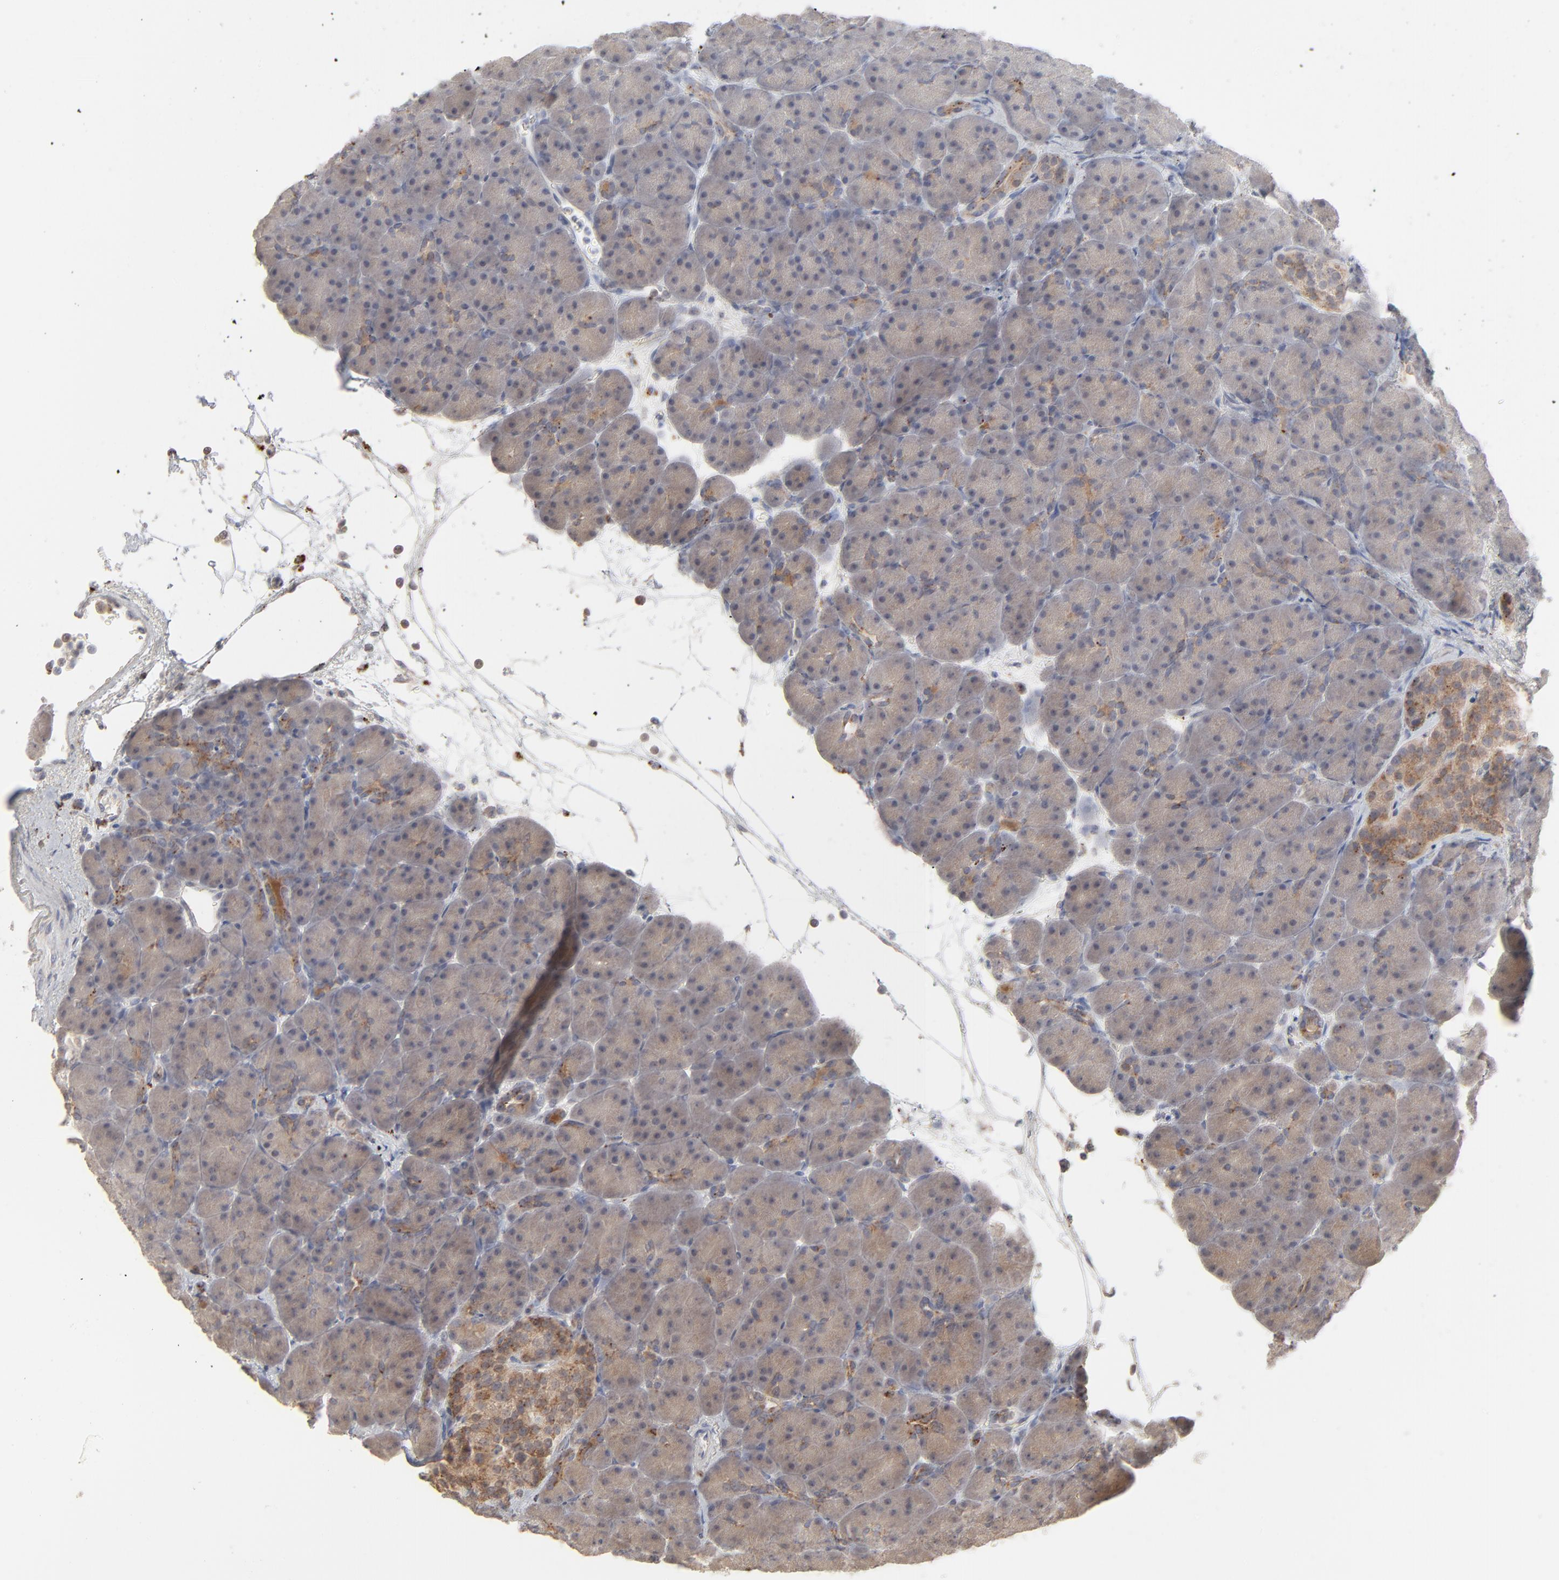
{"staining": {"intensity": "weak", "quantity": ">75%", "location": "cytoplasmic/membranous"}, "tissue": "pancreas", "cell_type": "Exocrine glandular cells", "image_type": "normal", "snomed": [{"axis": "morphology", "description": "Normal tissue, NOS"}, {"axis": "topography", "description": "Pancreas"}], "caption": "The image exhibits a brown stain indicating the presence of a protein in the cytoplasmic/membranous of exocrine glandular cells in pancreas. (Brightfield microscopy of DAB IHC at high magnification).", "gene": "POMT2", "patient": {"sex": "male", "age": 66}}